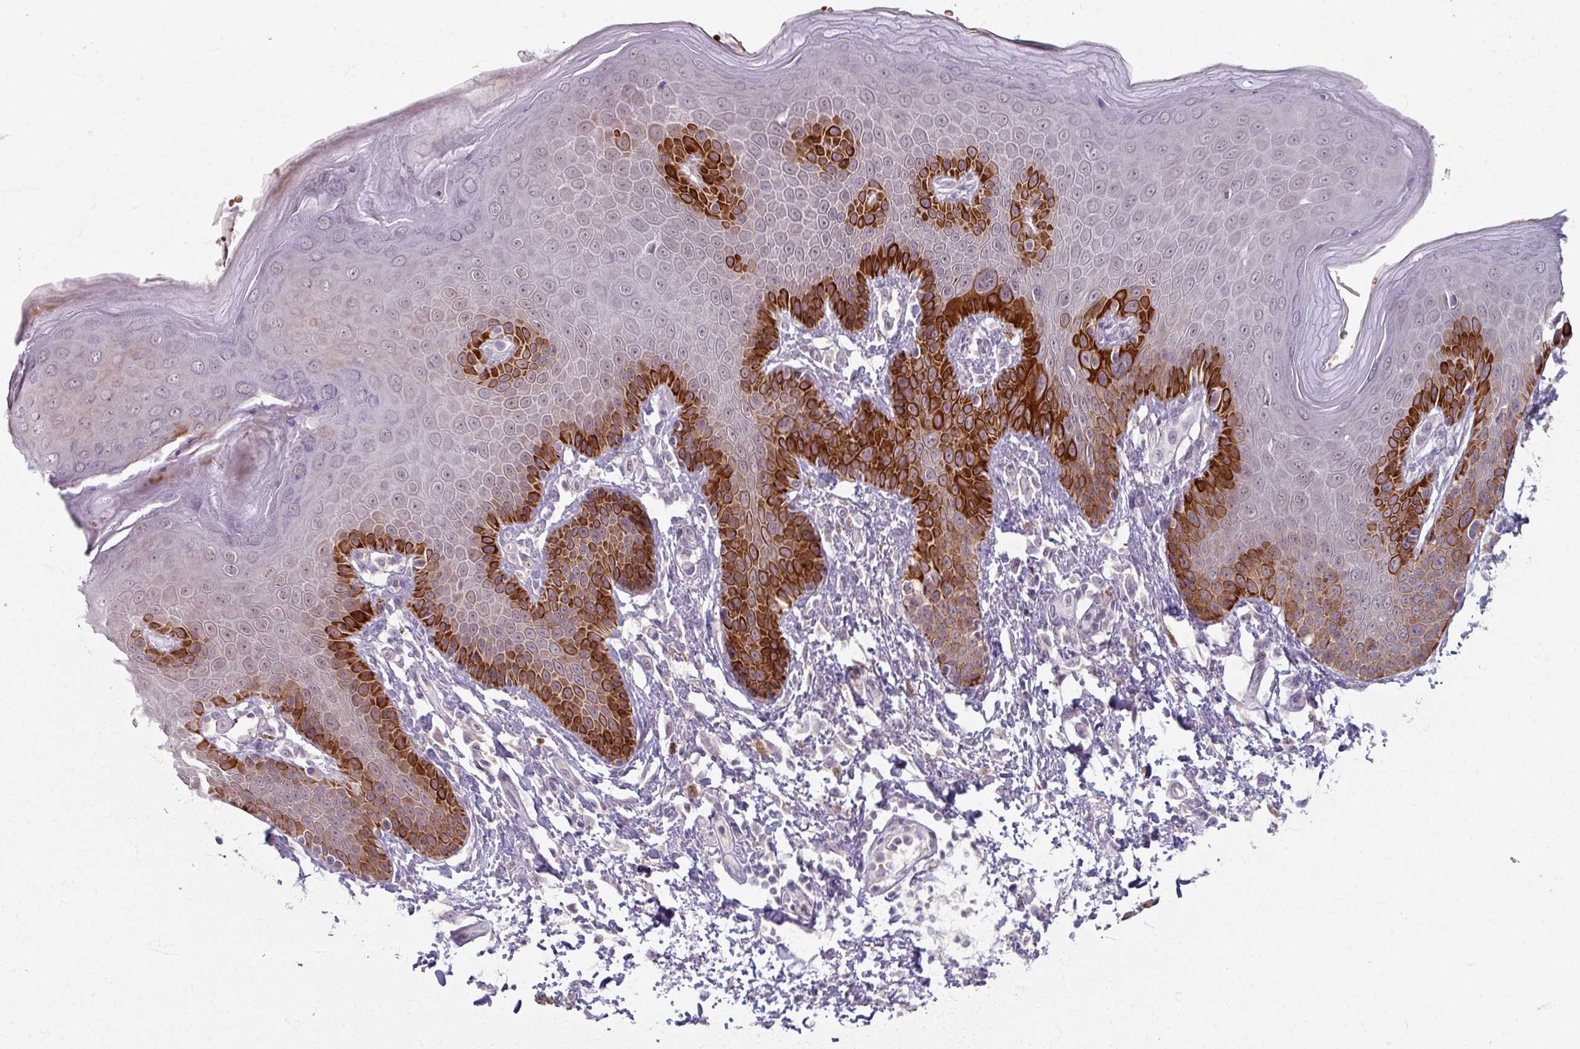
{"staining": {"intensity": "strong", "quantity": "25%-75%", "location": "cytoplasmic/membranous"}, "tissue": "skin", "cell_type": "Epidermal cells", "image_type": "normal", "snomed": [{"axis": "morphology", "description": "Normal tissue, NOS"}, {"axis": "topography", "description": "Peripheral nerve tissue"}], "caption": "This histopathology image exhibits immunohistochemistry (IHC) staining of normal skin, with high strong cytoplasmic/membranous expression in approximately 25%-75% of epidermal cells.", "gene": "KMT5C", "patient": {"sex": "male", "age": 51}}